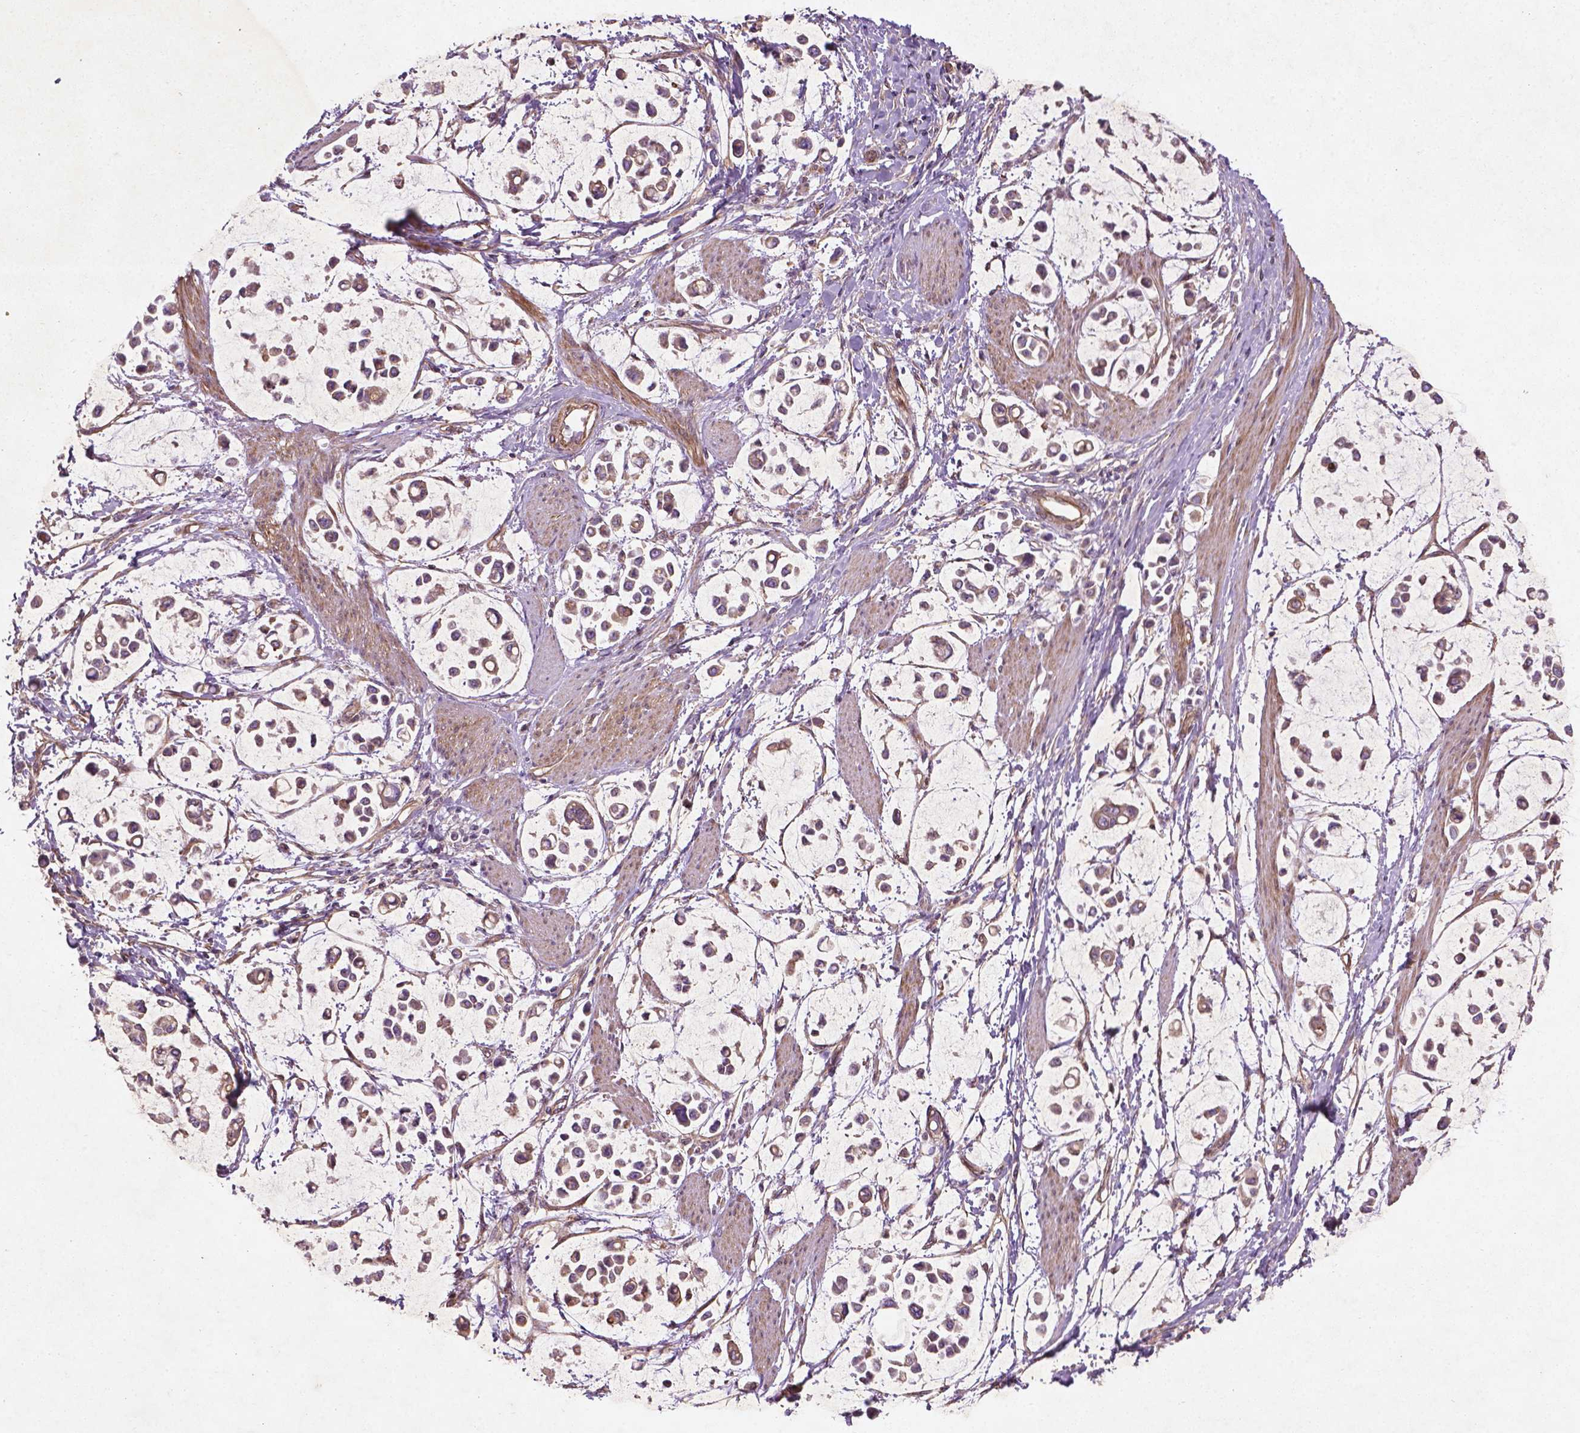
{"staining": {"intensity": "weak", "quantity": "25%-75%", "location": "cytoplasmic/membranous"}, "tissue": "stomach cancer", "cell_type": "Tumor cells", "image_type": "cancer", "snomed": [{"axis": "morphology", "description": "Adenocarcinoma, NOS"}, {"axis": "topography", "description": "Stomach"}], "caption": "Protein expression analysis of human stomach adenocarcinoma reveals weak cytoplasmic/membranous staining in about 25%-75% of tumor cells.", "gene": "TCHP", "patient": {"sex": "male", "age": 82}}